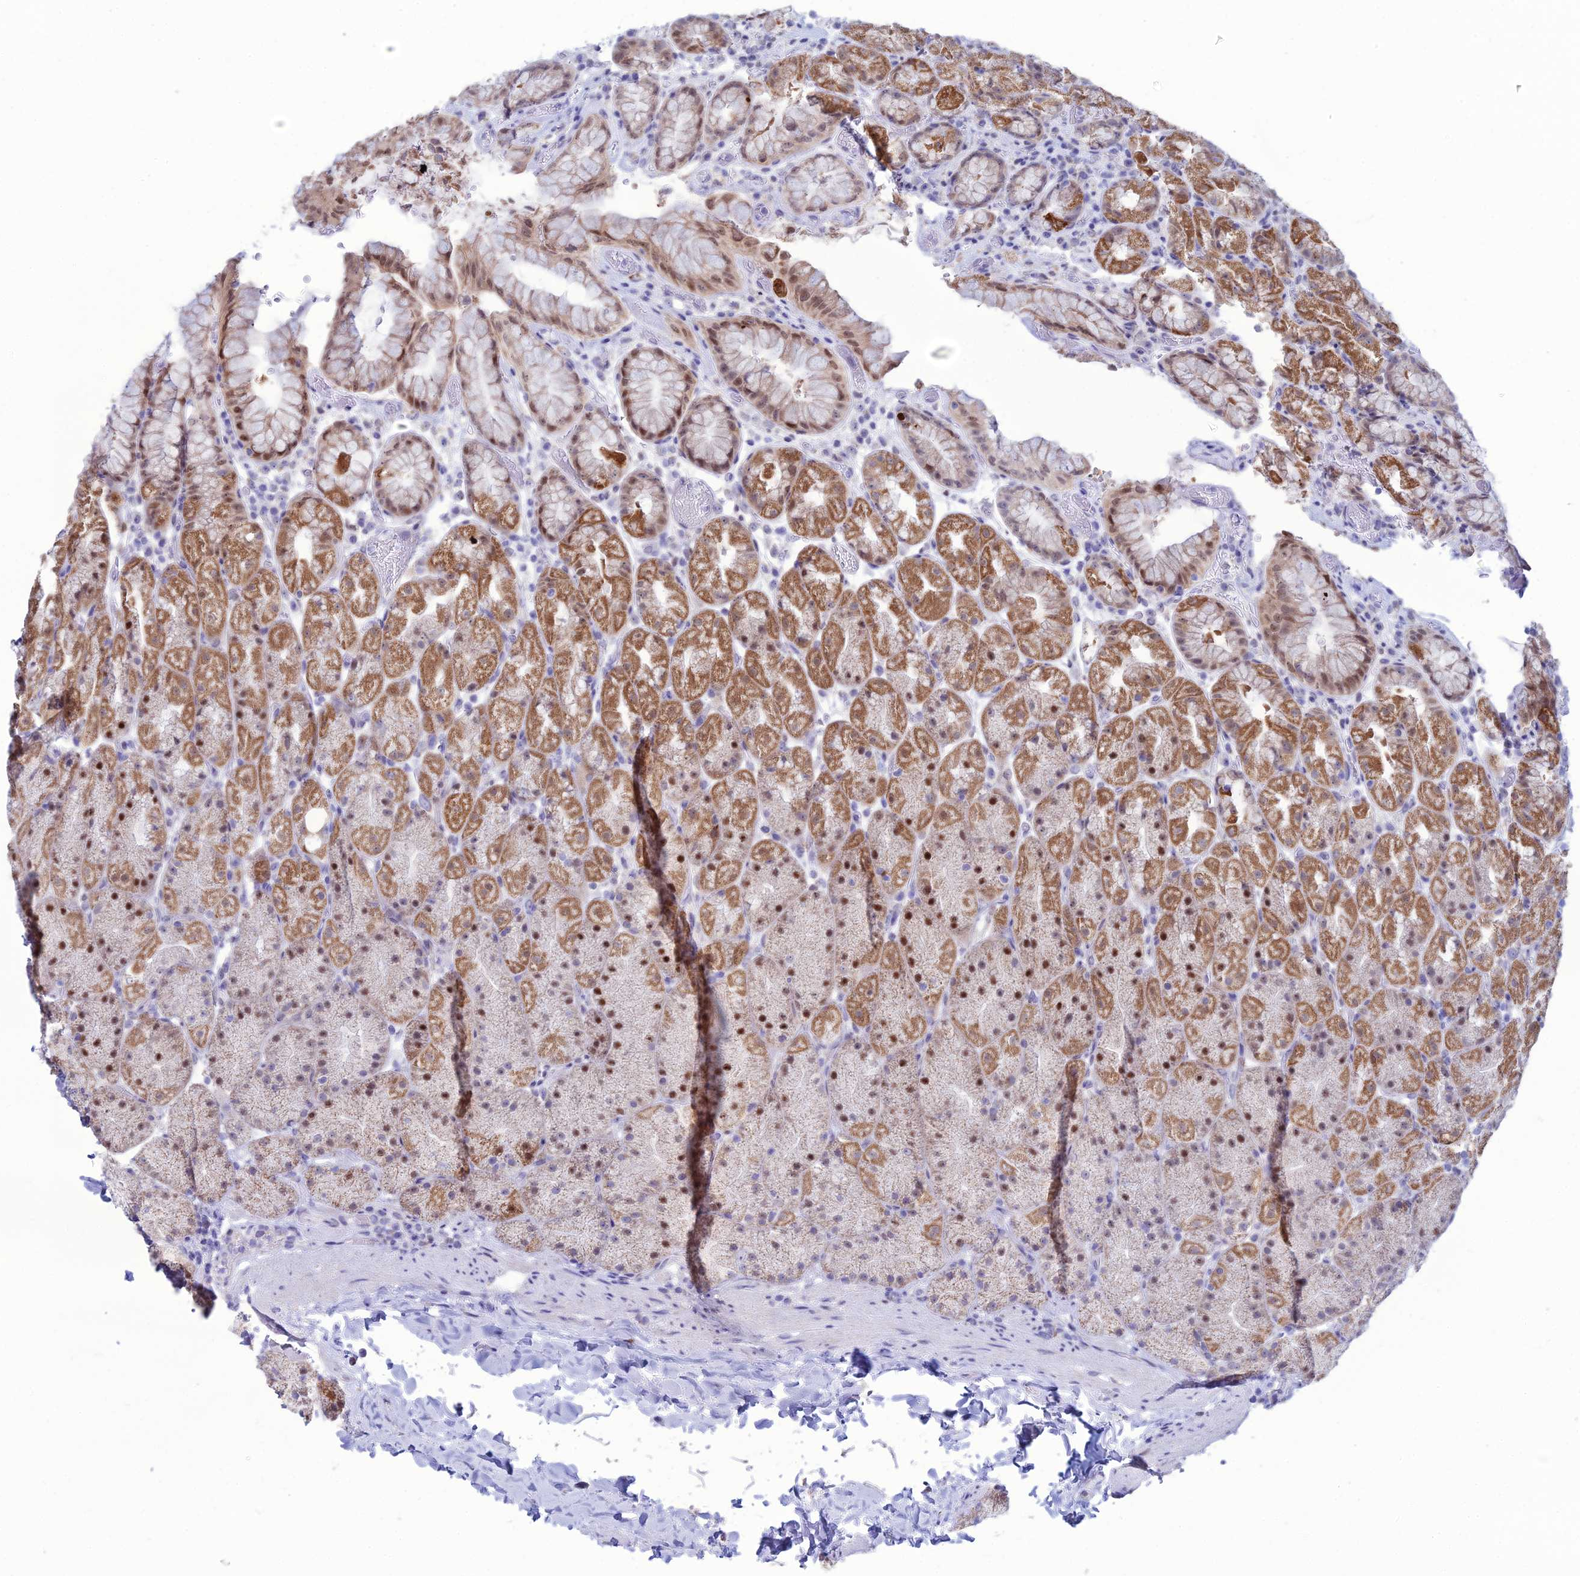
{"staining": {"intensity": "moderate", "quantity": "25%-75%", "location": "cytoplasmic/membranous,nuclear"}, "tissue": "stomach", "cell_type": "Glandular cells", "image_type": "normal", "snomed": [{"axis": "morphology", "description": "Normal tissue, NOS"}, {"axis": "topography", "description": "Stomach, upper"}, {"axis": "topography", "description": "Stomach, lower"}], "caption": "A medium amount of moderate cytoplasmic/membranous,nuclear expression is seen in about 25%-75% of glandular cells in normal stomach. The protein of interest is shown in brown color, while the nuclei are stained blue.", "gene": "CFAP210", "patient": {"sex": "male", "age": 67}}